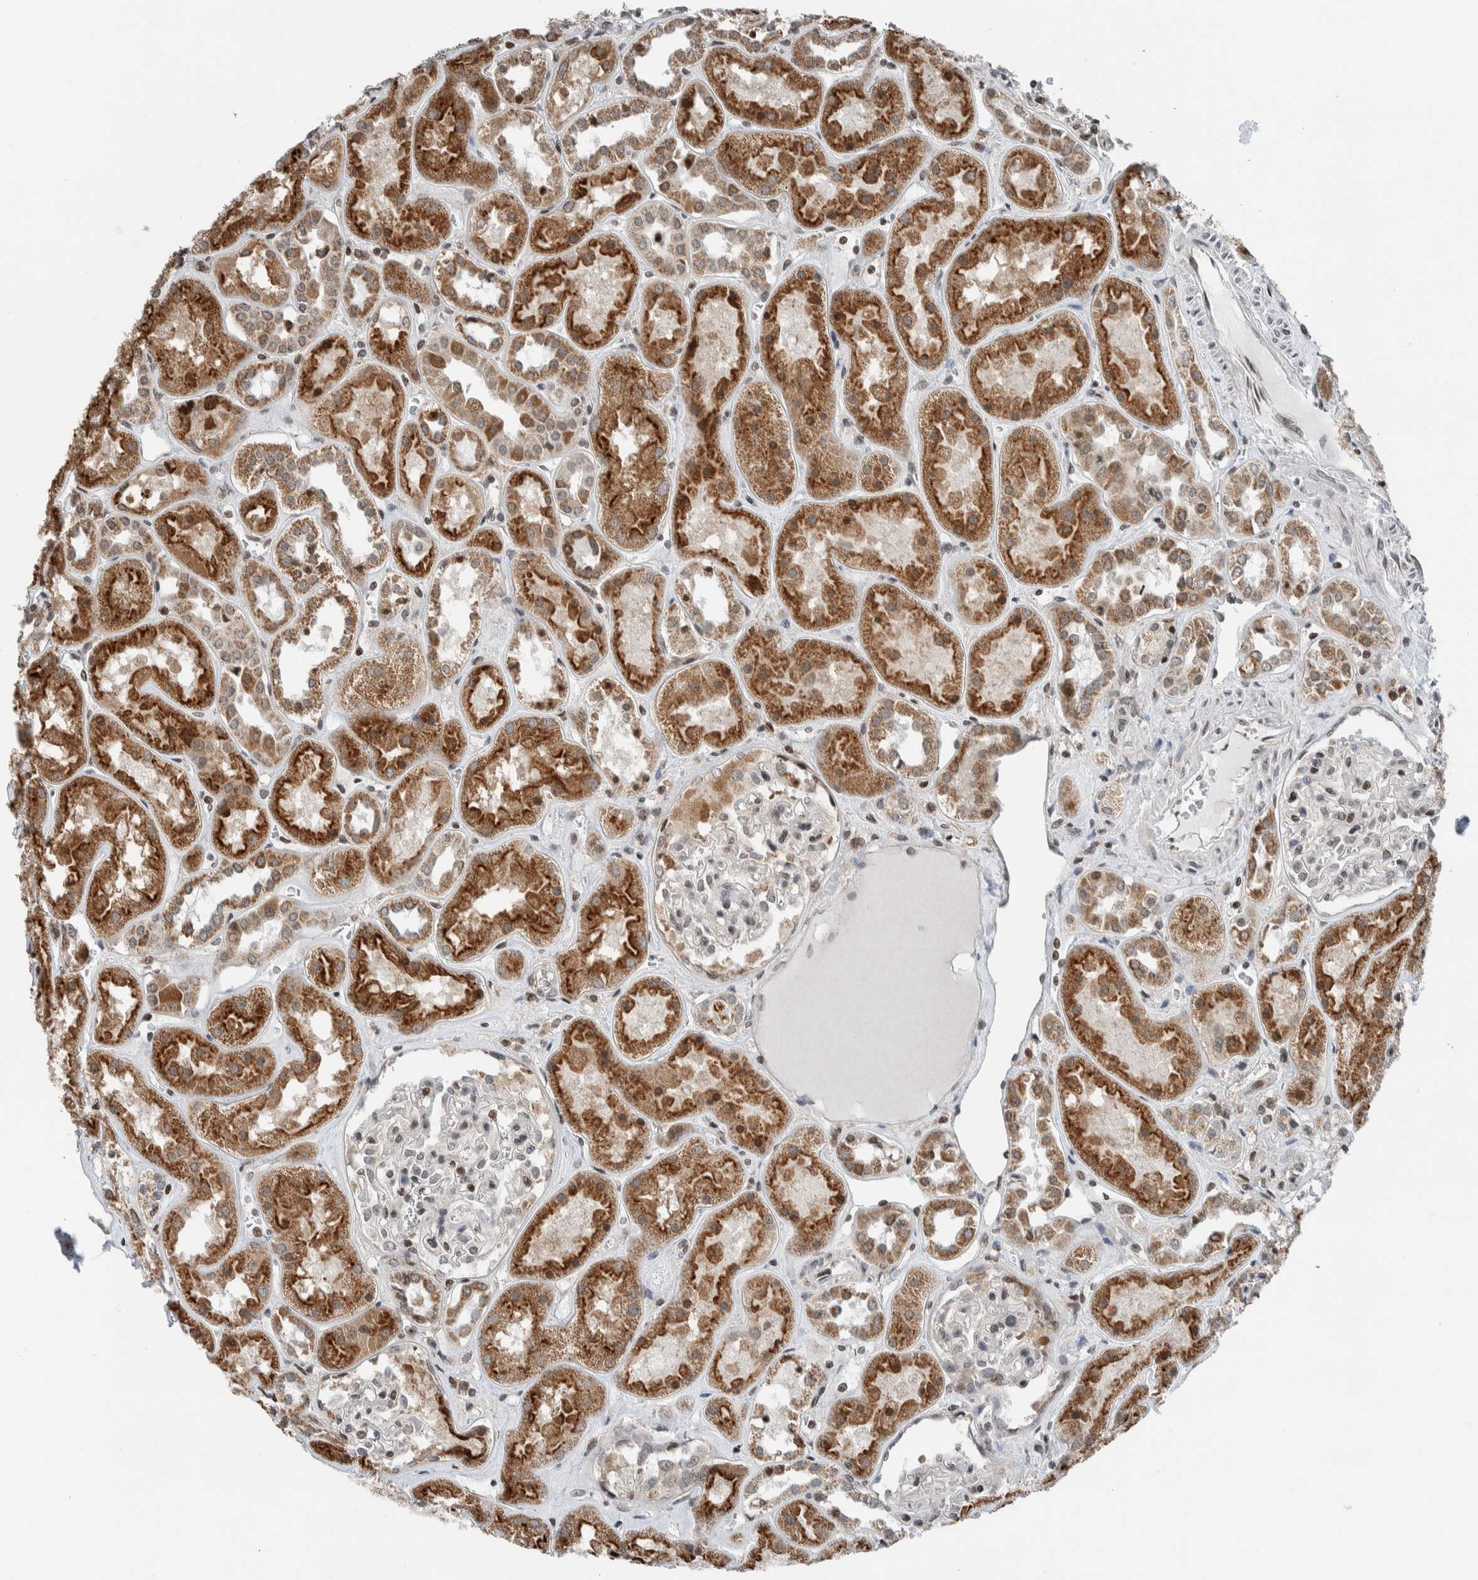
{"staining": {"intensity": "moderate", "quantity": "25%-75%", "location": "nuclear"}, "tissue": "kidney", "cell_type": "Cells in glomeruli", "image_type": "normal", "snomed": [{"axis": "morphology", "description": "Normal tissue, NOS"}, {"axis": "topography", "description": "Kidney"}], "caption": "Moderate nuclear staining is identified in approximately 25%-75% of cells in glomeruli in normal kidney. The staining was performed using DAB (3,3'-diaminobenzidine) to visualize the protein expression in brown, while the nuclei were stained in blue with hematoxylin (Magnification: 20x).", "gene": "NPLOC4", "patient": {"sex": "male", "age": 70}}